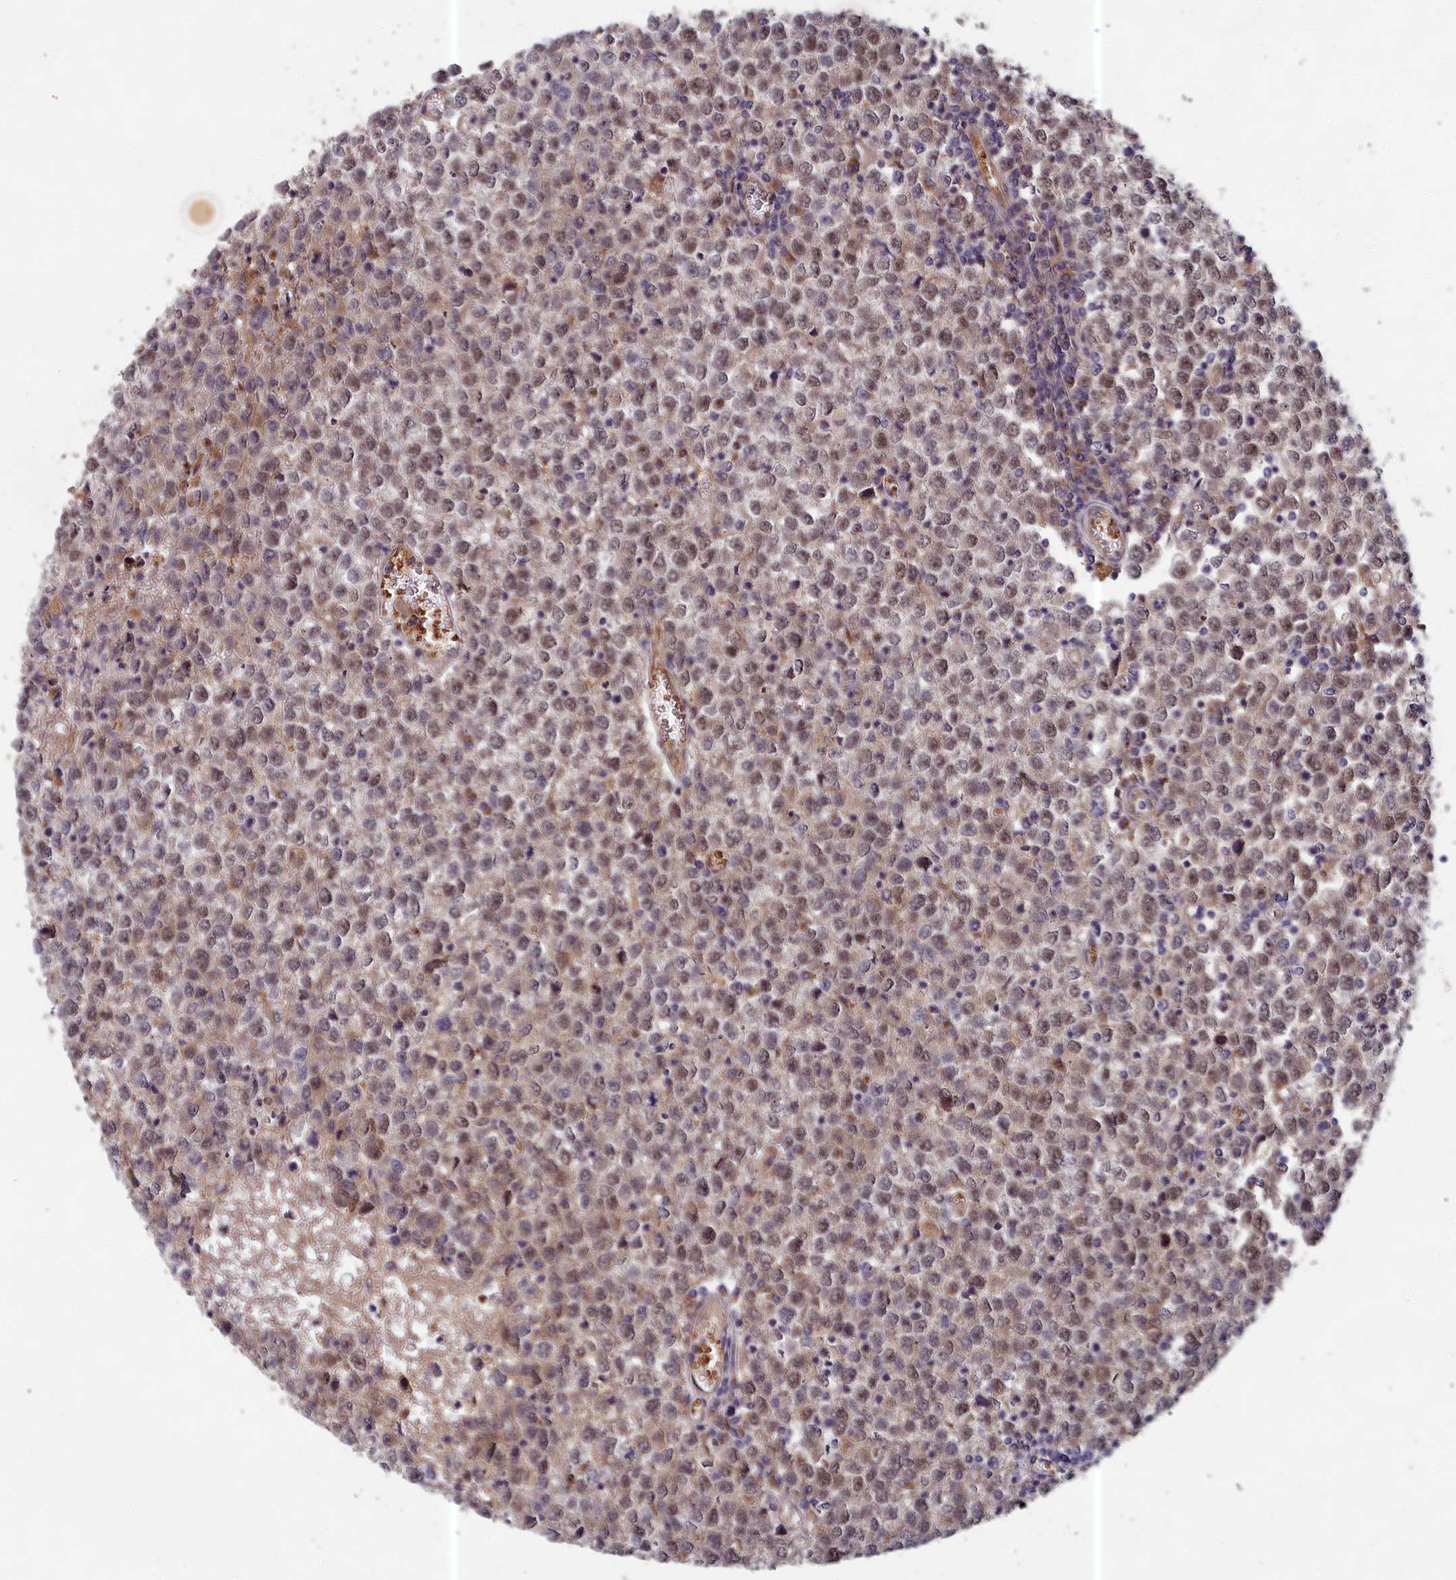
{"staining": {"intensity": "weak", "quantity": ">75%", "location": "nuclear"}, "tissue": "testis cancer", "cell_type": "Tumor cells", "image_type": "cancer", "snomed": [{"axis": "morphology", "description": "Seminoma, NOS"}, {"axis": "topography", "description": "Testis"}], "caption": "Tumor cells reveal low levels of weak nuclear positivity in about >75% of cells in human seminoma (testis). (DAB = brown stain, brightfield microscopy at high magnification).", "gene": "EARS2", "patient": {"sex": "male", "age": 65}}